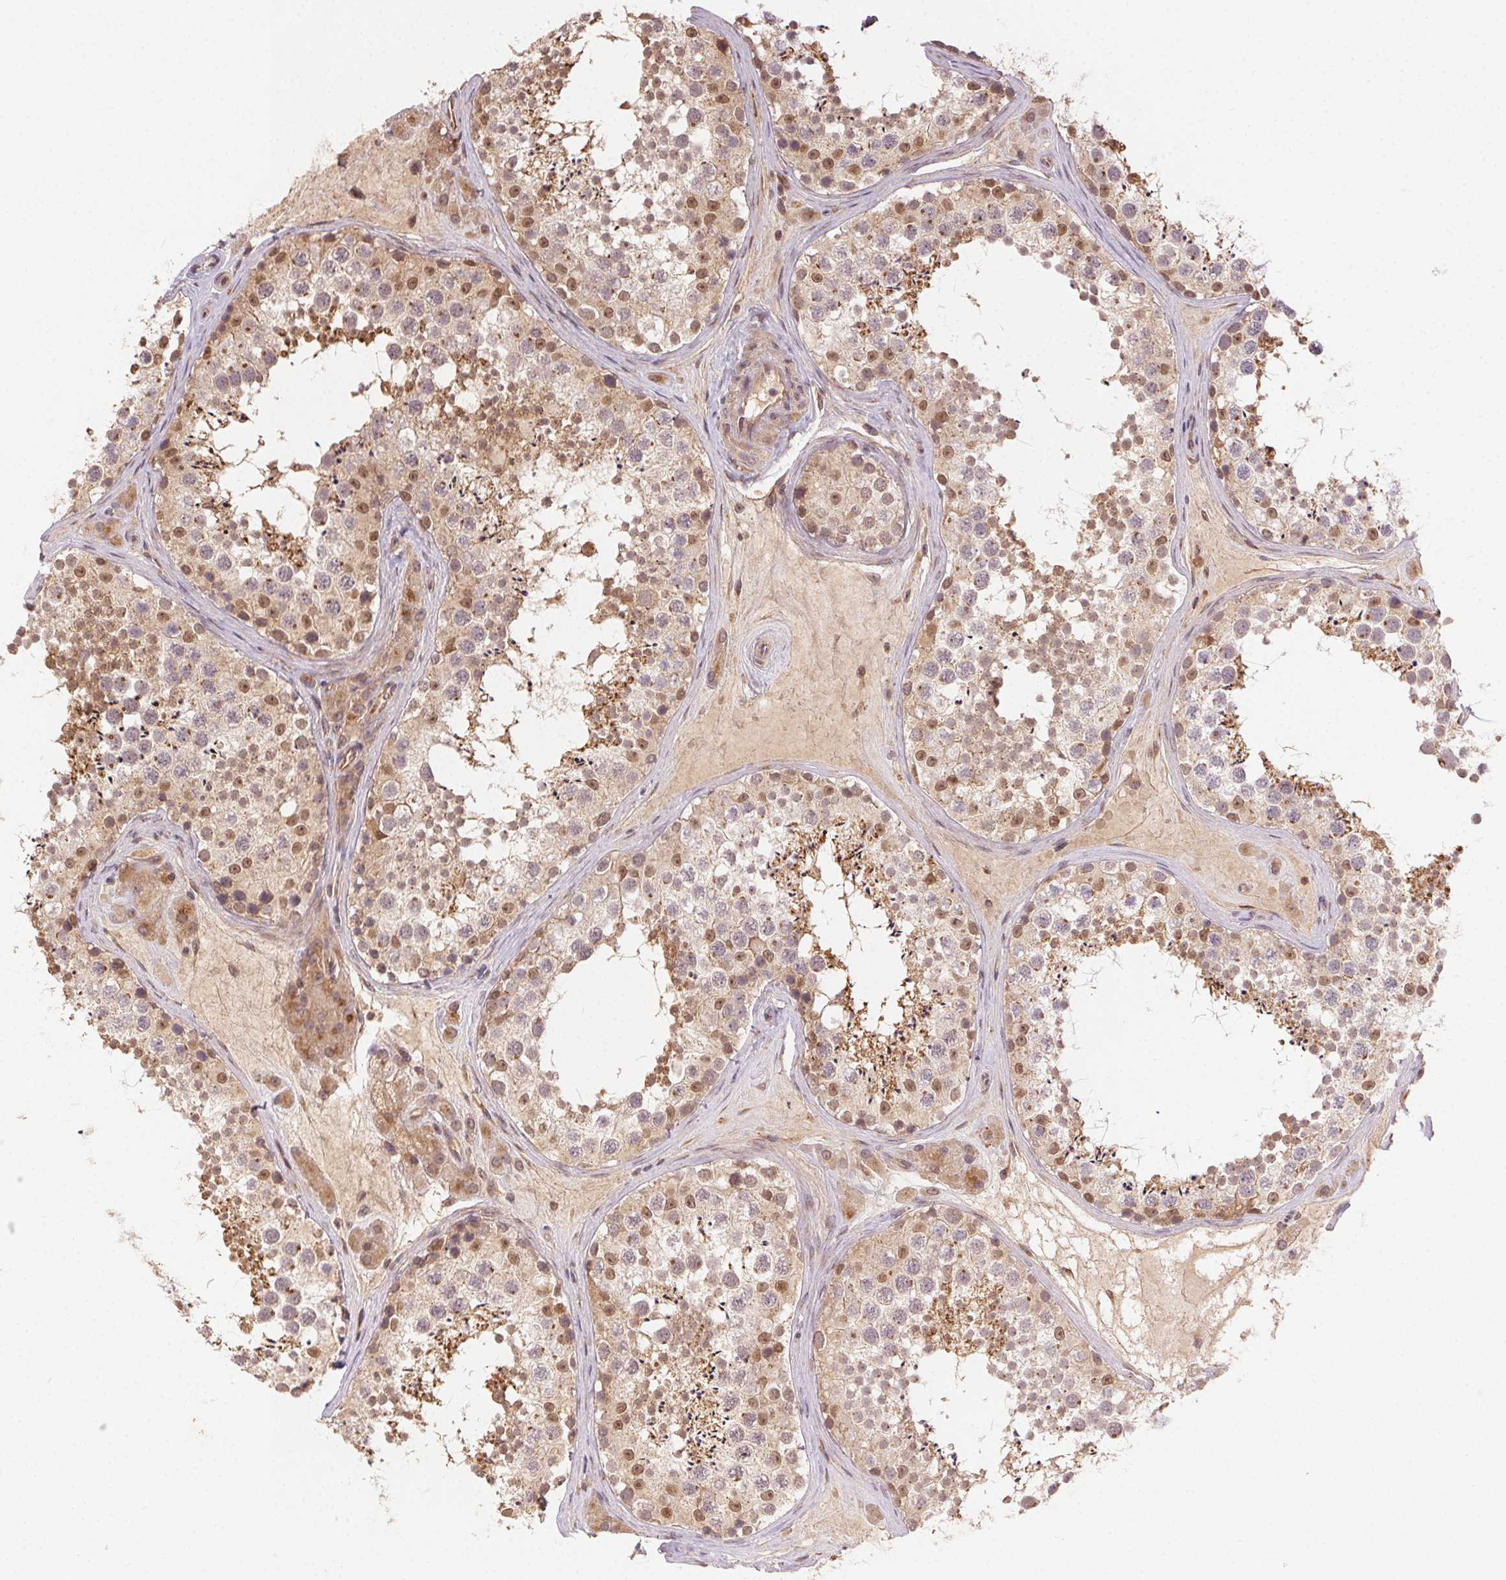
{"staining": {"intensity": "moderate", "quantity": ">75%", "location": "cytoplasmic/membranous,nuclear"}, "tissue": "testis", "cell_type": "Cells in seminiferous ducts", "image_type": "normal", "snomed": [{"axis": "morphology", "description": "Normal tissue, NOS"}, {"axis": "topography", "description": "Testis"}], "caption": "Immunohistochemical staining of unremarkable testis reveals medium levels of moderate cytoplasmic/membranous,nuclear positivity in approximately >75% of cells in seminiferous ducts.", "gene": "KLHL15", "patient": {"sex": "male", "age": 41}}